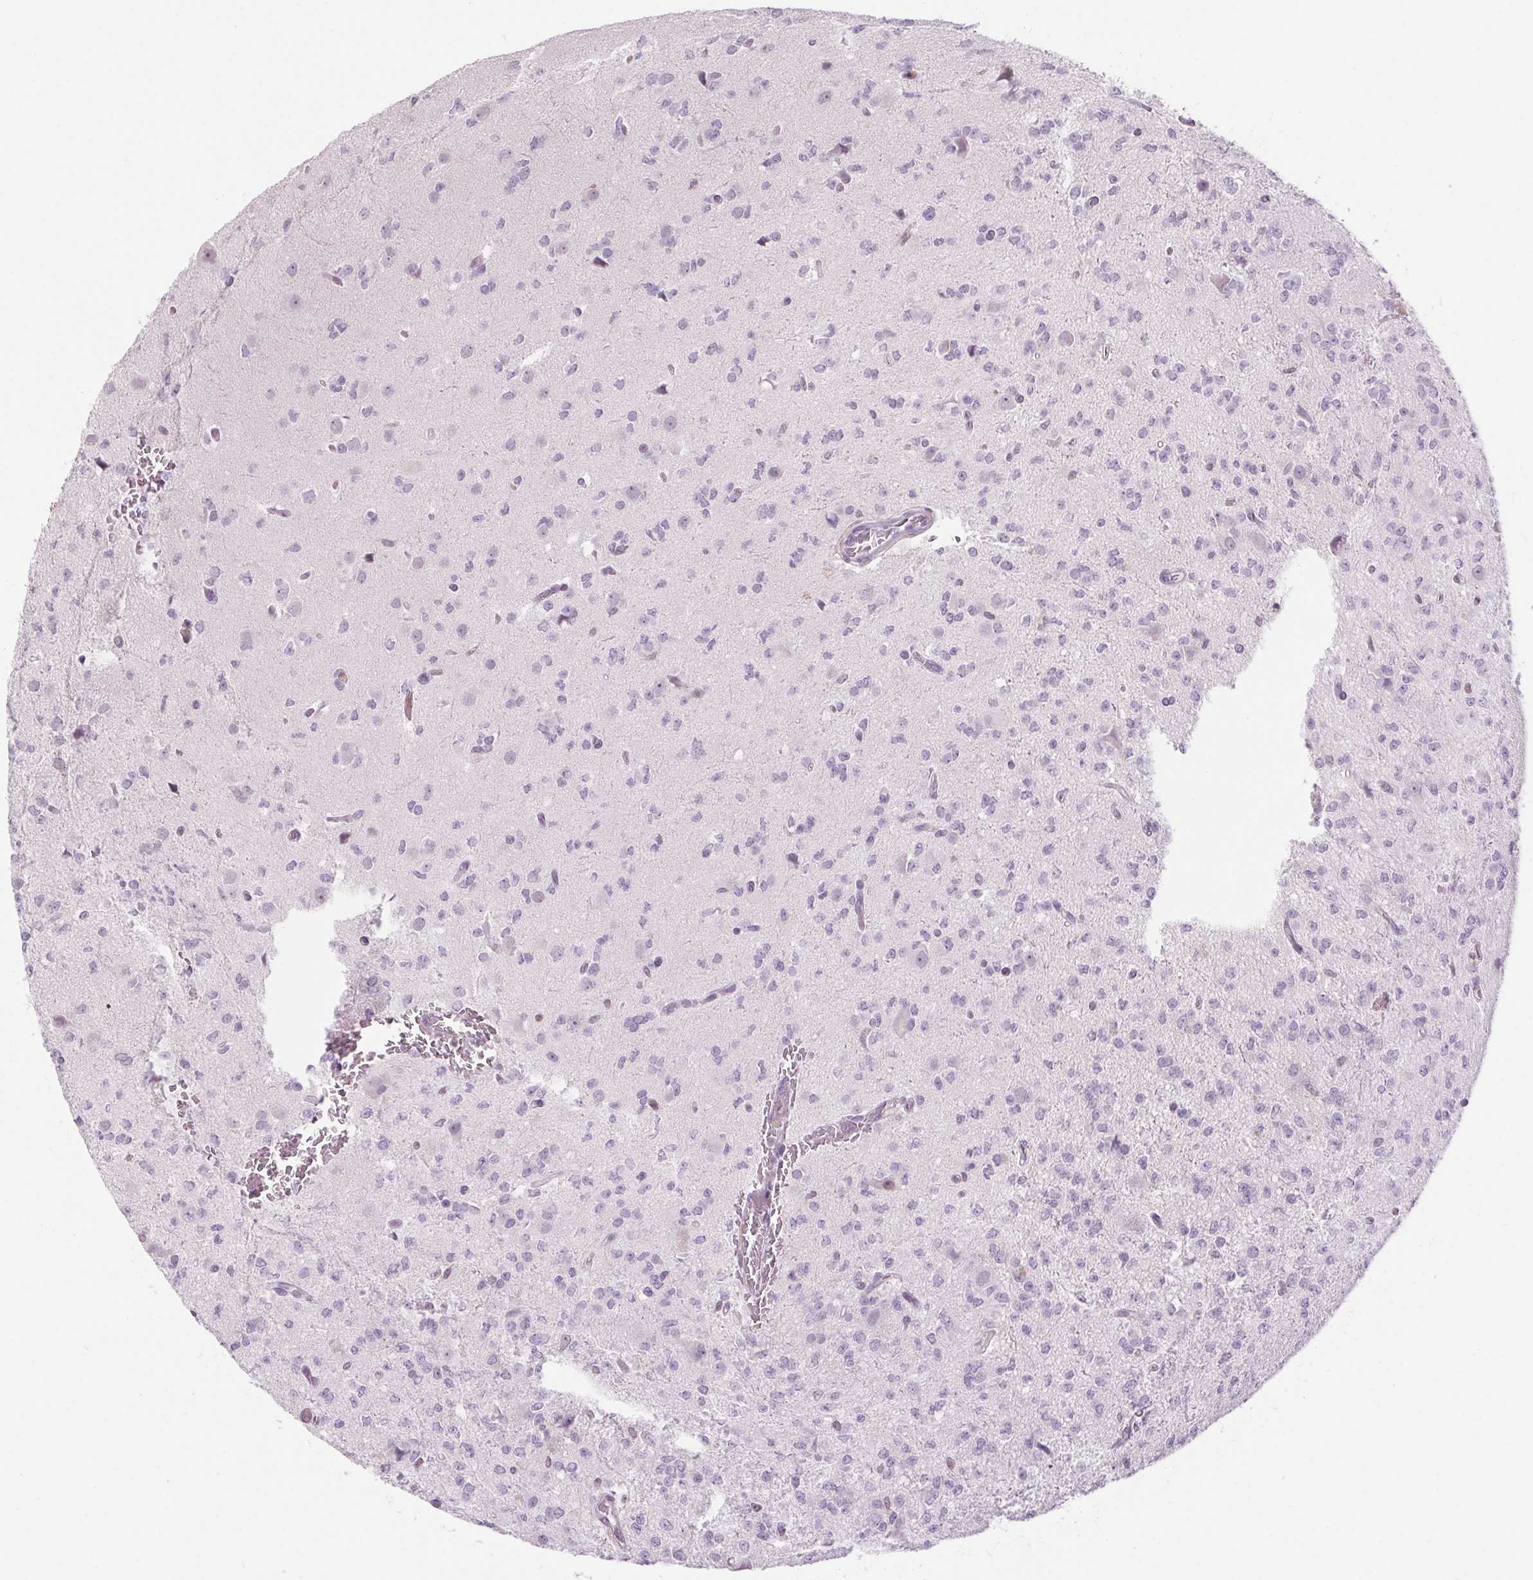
{"staining": {"intensity": "negative", "quantity": "none", "location": "none"}, "tissue": "glioma", "cell_type": "Tumor cells", "image_type": "cancer", "snomed": [{"axis": "morphology", "description": "Glioma, malignant, Low grade"}, {"axis": "topography", "description": "Brain"}], "caption": "The micrograph demonstrates no staining of tumor cells in low-grade glioma (malignant). (DAB (3,3'-diaminobenzidine) immunohistochemistry (IHC) visualized using brightfield microscopy, high magnification).", "gene": "SLC6A19", "patient": {"sex": "male", "age": 27}}